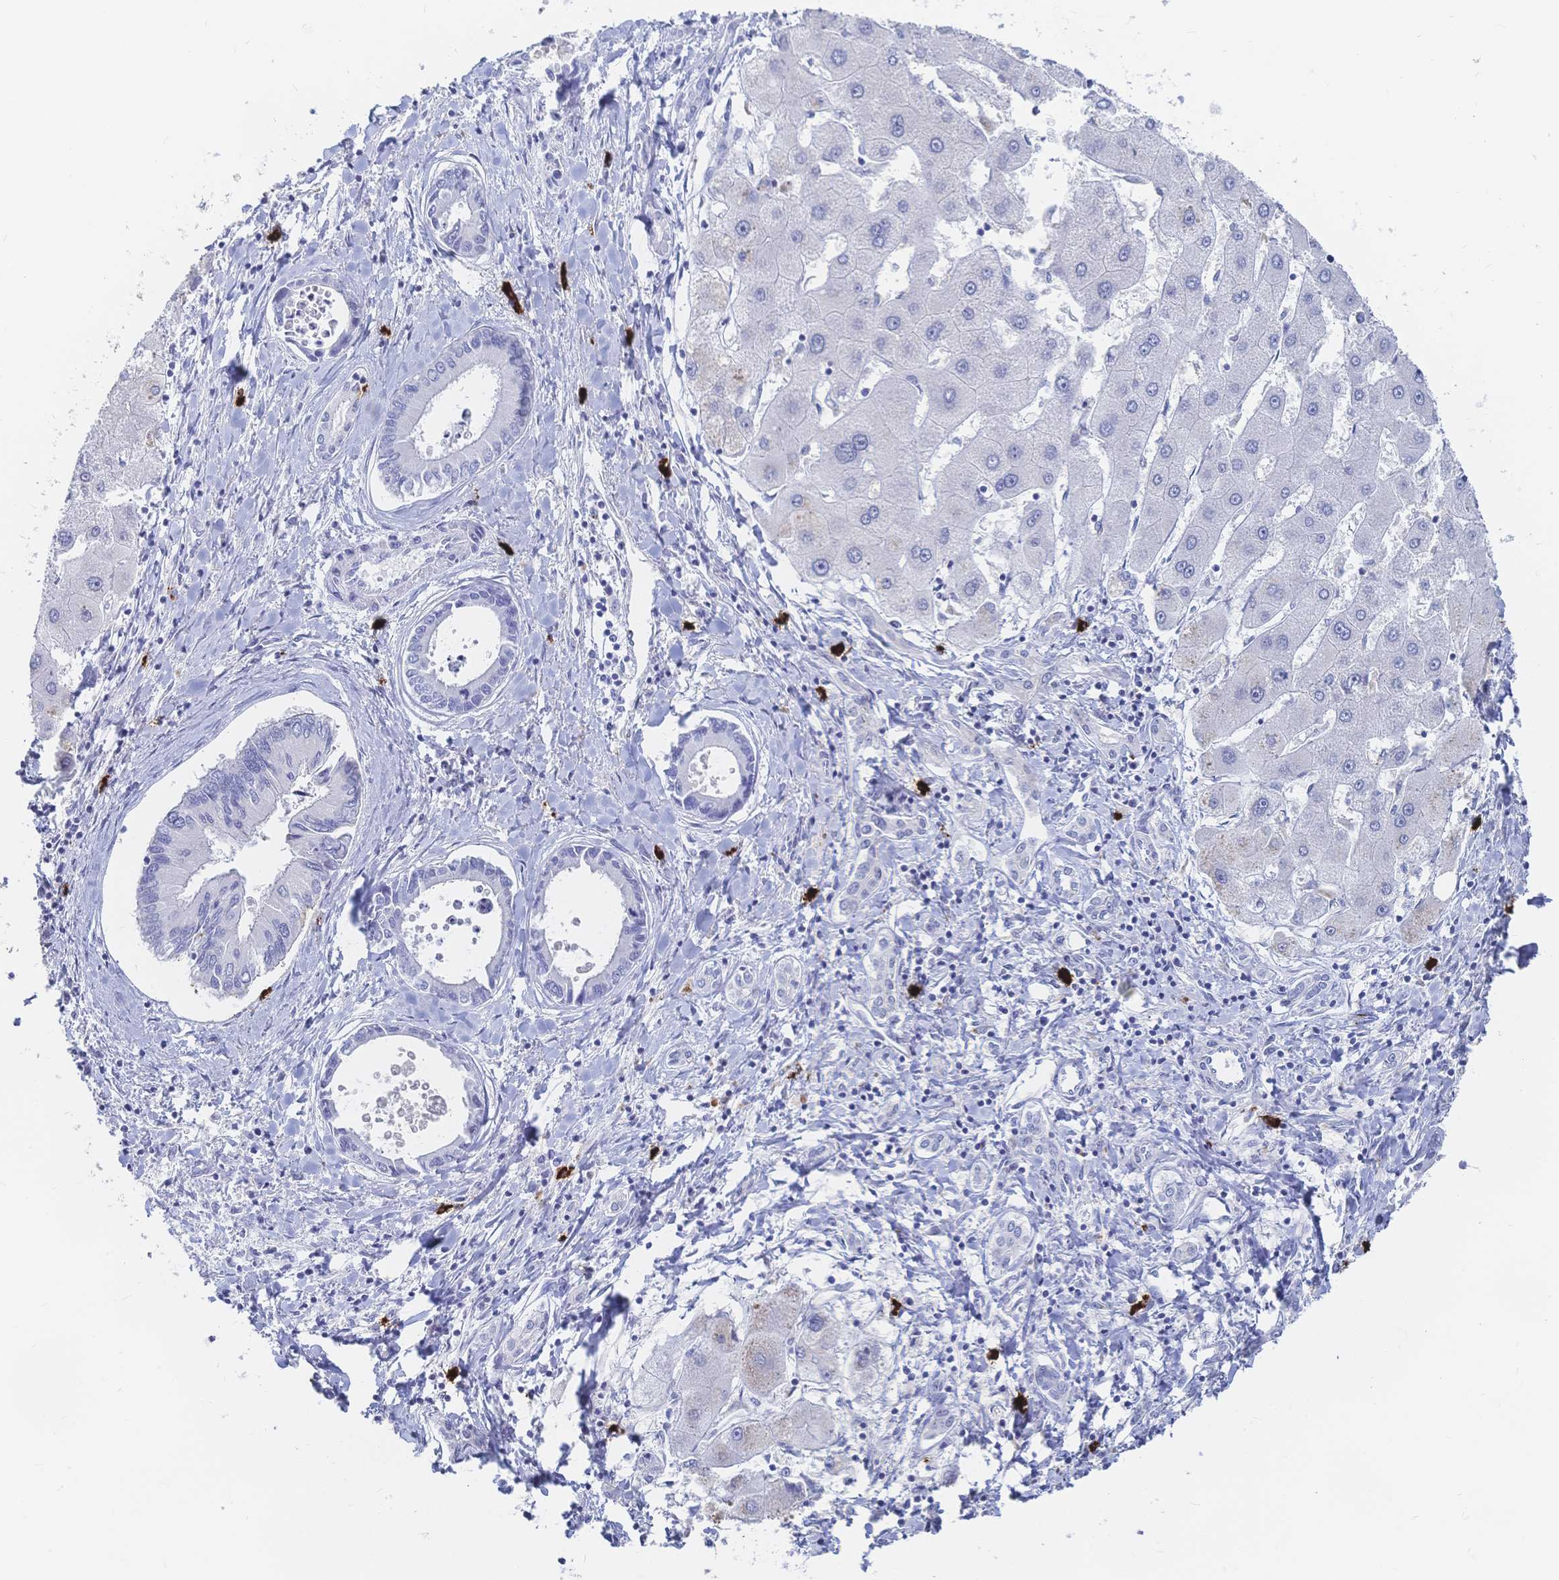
{"staining": {"intensity": "negative", "quantity": "none", "location": "none"}, "tissue": "liver cancer", "cell_type": "Tumor cells", "image_type": "cancer", "snomed": [{"axis": "morphology", "description": "Cholangiocarcinoma"}, {"axis": "topography", "description": "Liver"}], "caption": "An immunohistochemistry micrograph of liver cancer is shown. There is no staining in tumor cells of liver cancer. (DAB IHC, high magnification).", "gene": "IL2RB", "patient": {"sex": "male", "age": 66}}